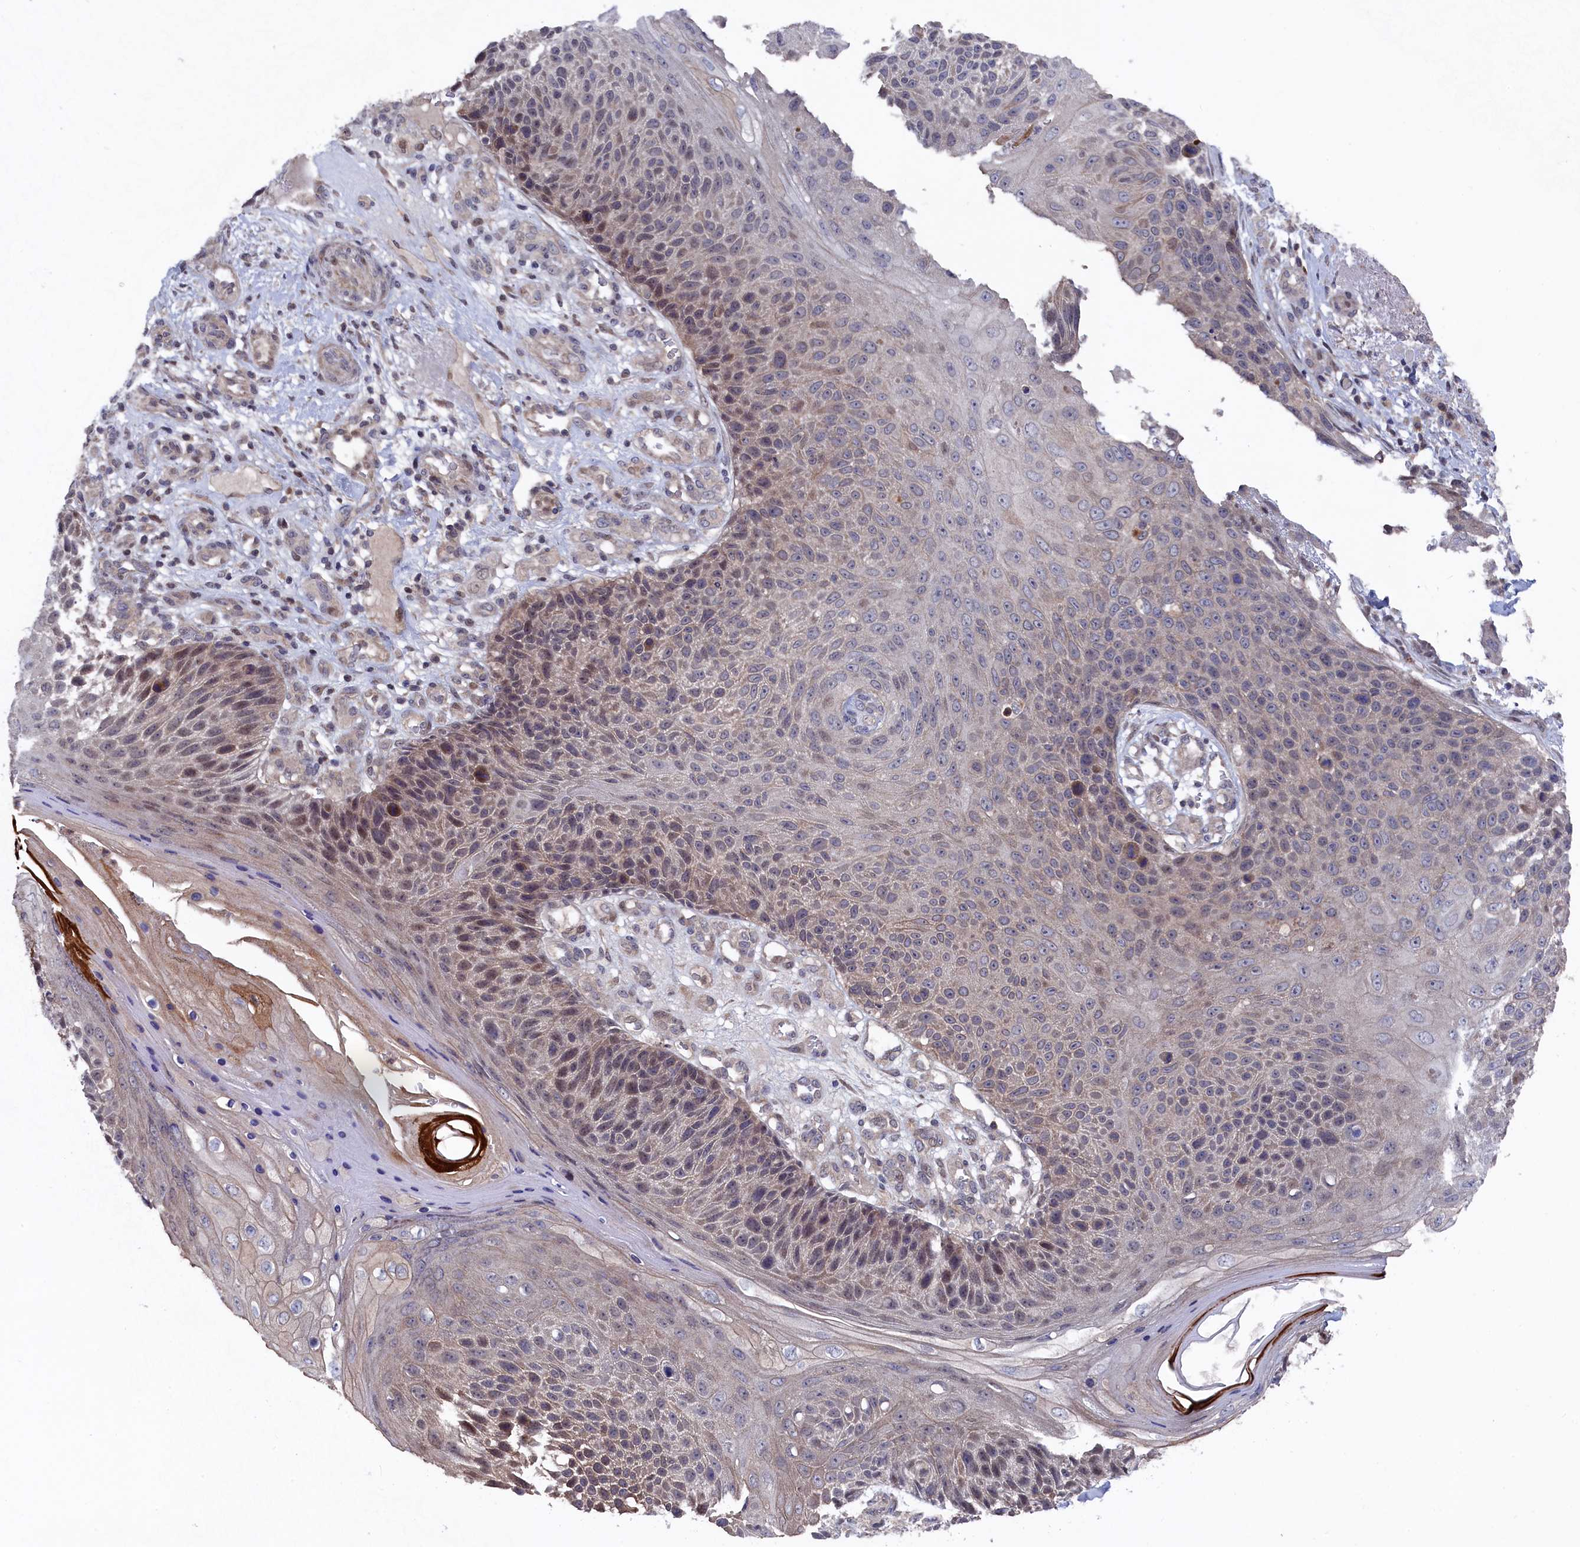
{"staining": {"intensity": "weak", "quantity": "25%-75%", "location": "nuclear"}, "tissue": "skin cancer", "cell_type": "Tumor cells", "image_type": "cancer", "snomed": [{"axis": "morphology", "description": "Squamous cell carcinoma, NOS"}, {"axis": "topography", "description": "Skin"}], "caption": "Squamous cell carcinoma (skin) was stained to show a protein in brown. There is low levels of weak nuclear expression in about 25%-75% of tumor cells.", "gene": "TMC5", "patient": {"sex": "female", "age": 88}}